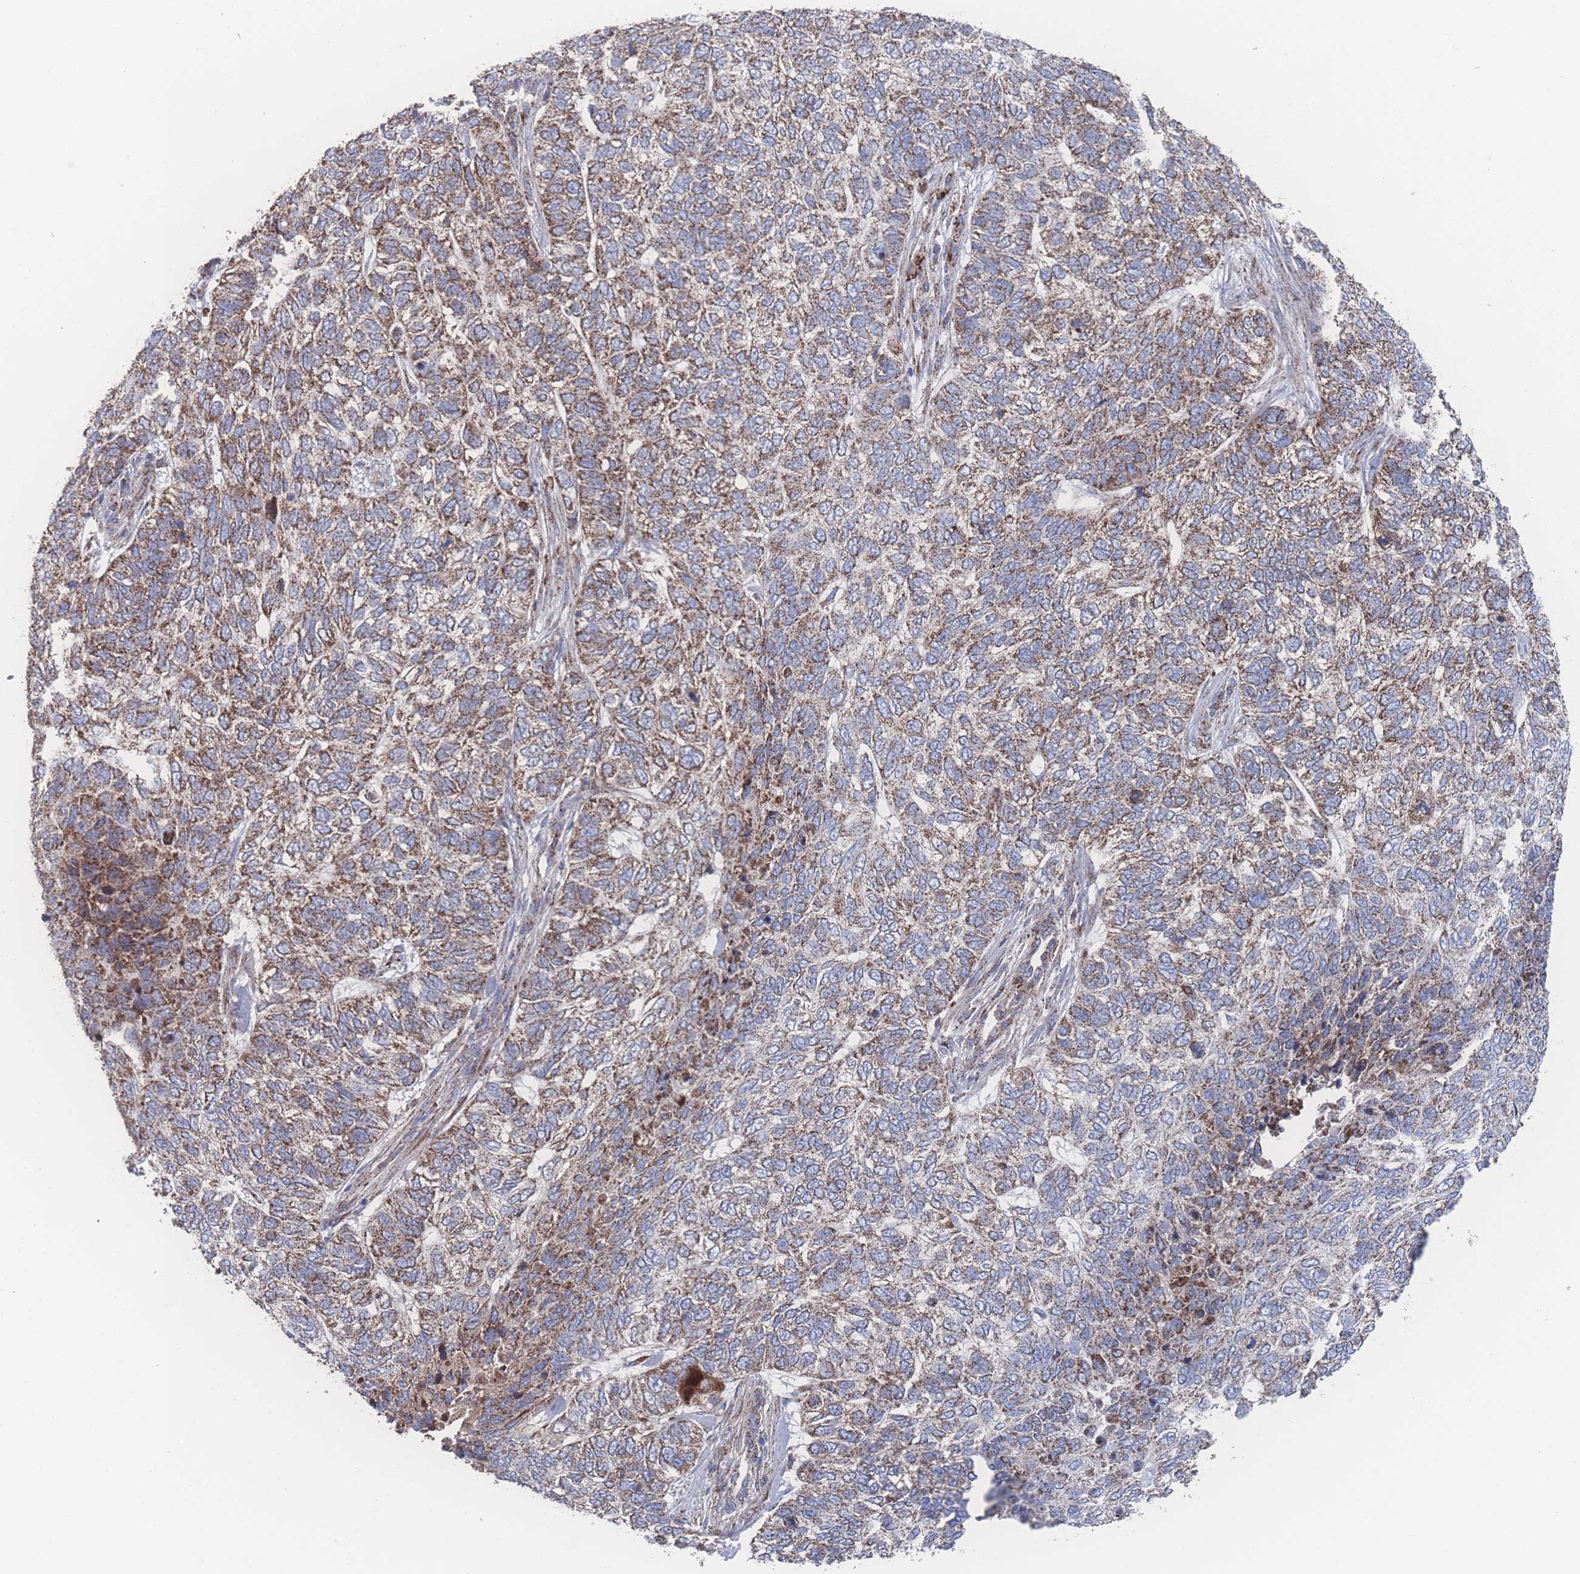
{"staining": {"intensity": "moderate", "quantity": ">75%", "location": "cytoplasmic/membranous"}, "tissue": "skin cancer", "cell_type": "Tumor cells", "image_type": "cancer", "snomed": [{"axis": "morphology", "description": "Basal cell carcinoma"}, {"axis": "topography", "description": "Skin"}], "caption": "IHC (DAB (3,3'-diaminobenzidine)) staining of skin basal cell carcinoma shows moderate cytoplasmic/membranous protein positivity in approximately >75% of tumor cells.", "gene": "PEX14", "patient": {"sex": "female", "age": 65}}